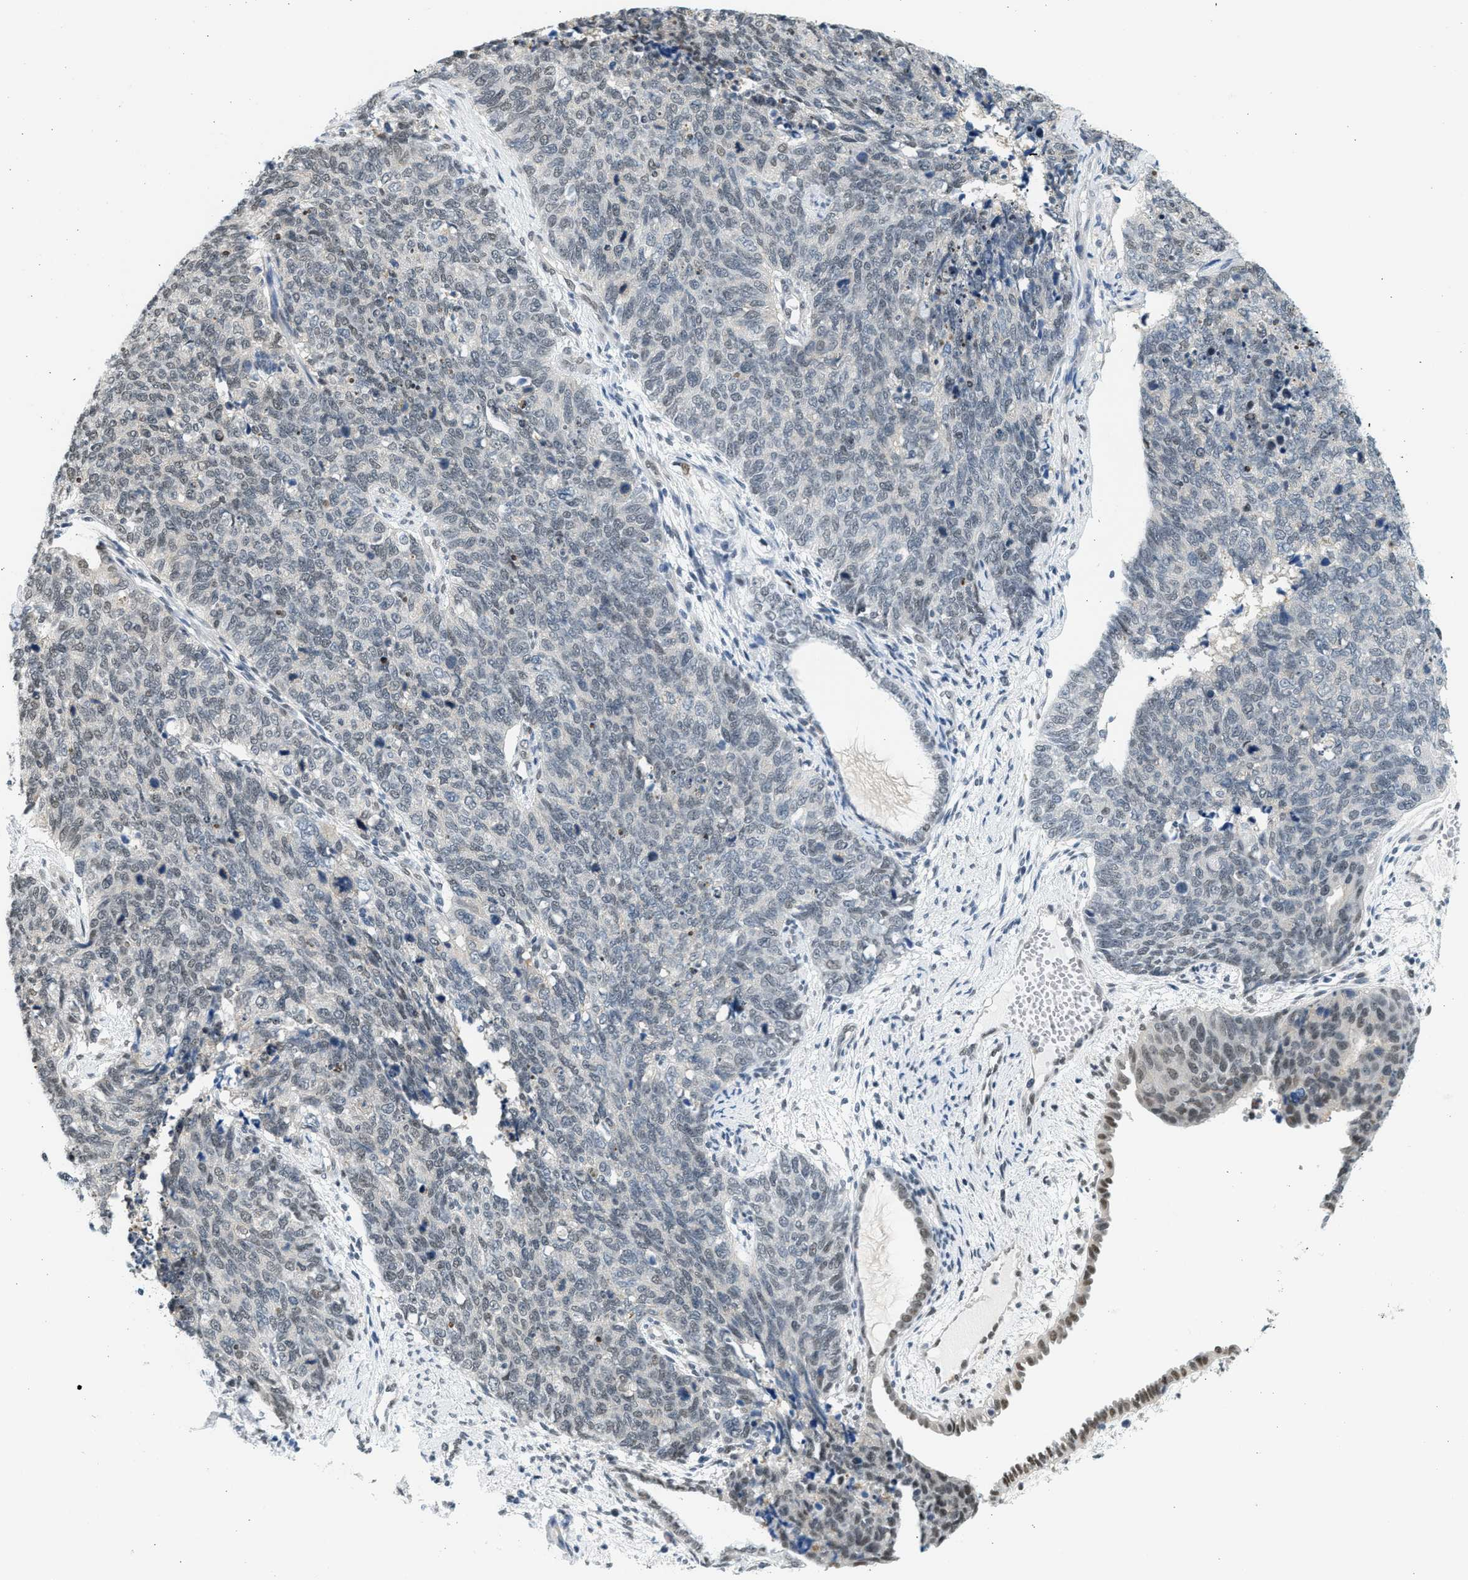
{"staining": {"intensity": "weak", "quantity": "<25%", "location": "nuclear"}, "tissue": "cervical cancer", "cell_type": "Tumor cells", "image_type": "cancer", "snomed": [{"axis": "morphology", "description": "Squamous cell carcinoma, NOS"}, {"axis": "topography", "description": "Cervix"}], "caption": "There is no significant staining in tumor cells of cervical cancer (squamous cell carcinoma).", "gene": "HIPK1", "patient": {"sex": "female", "age": 63}}